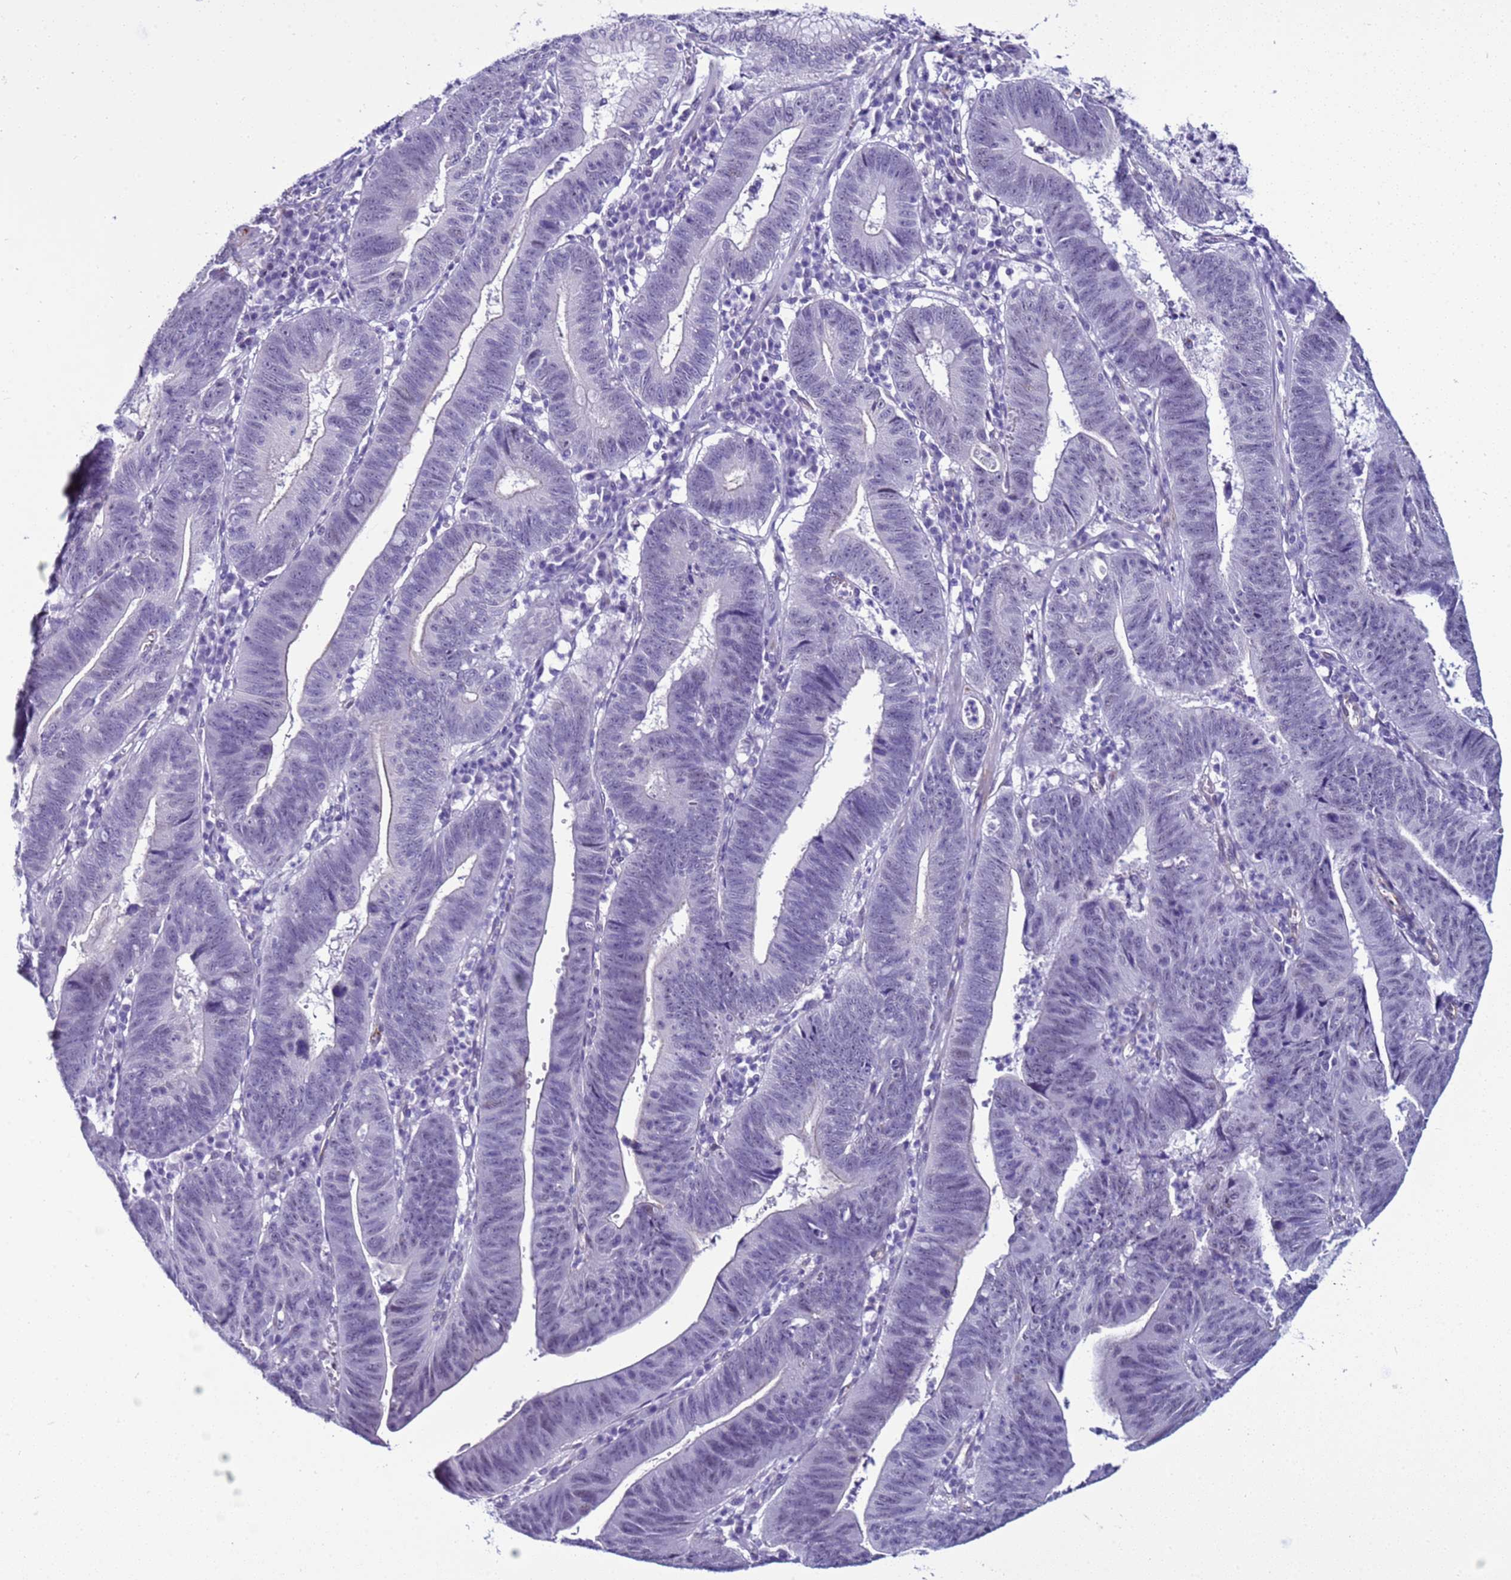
{"staining": {"intensity": "negative", "quantity": "none", "location": "none"}, "tissue": "stomach cancer", "cell_type": "Tumor cells", "image_type": "cancer", "snomed": [{"axis": "morphology", "description": "Adenocarcinoma, NOS"}, {"axis": "topography", "description": "Stomach"}], "caption": "Tumor cells are negative for protein expression in human stomach cancer.", "gene": "LRRC10B", "patient": {"sex": "male", "age": 59}}